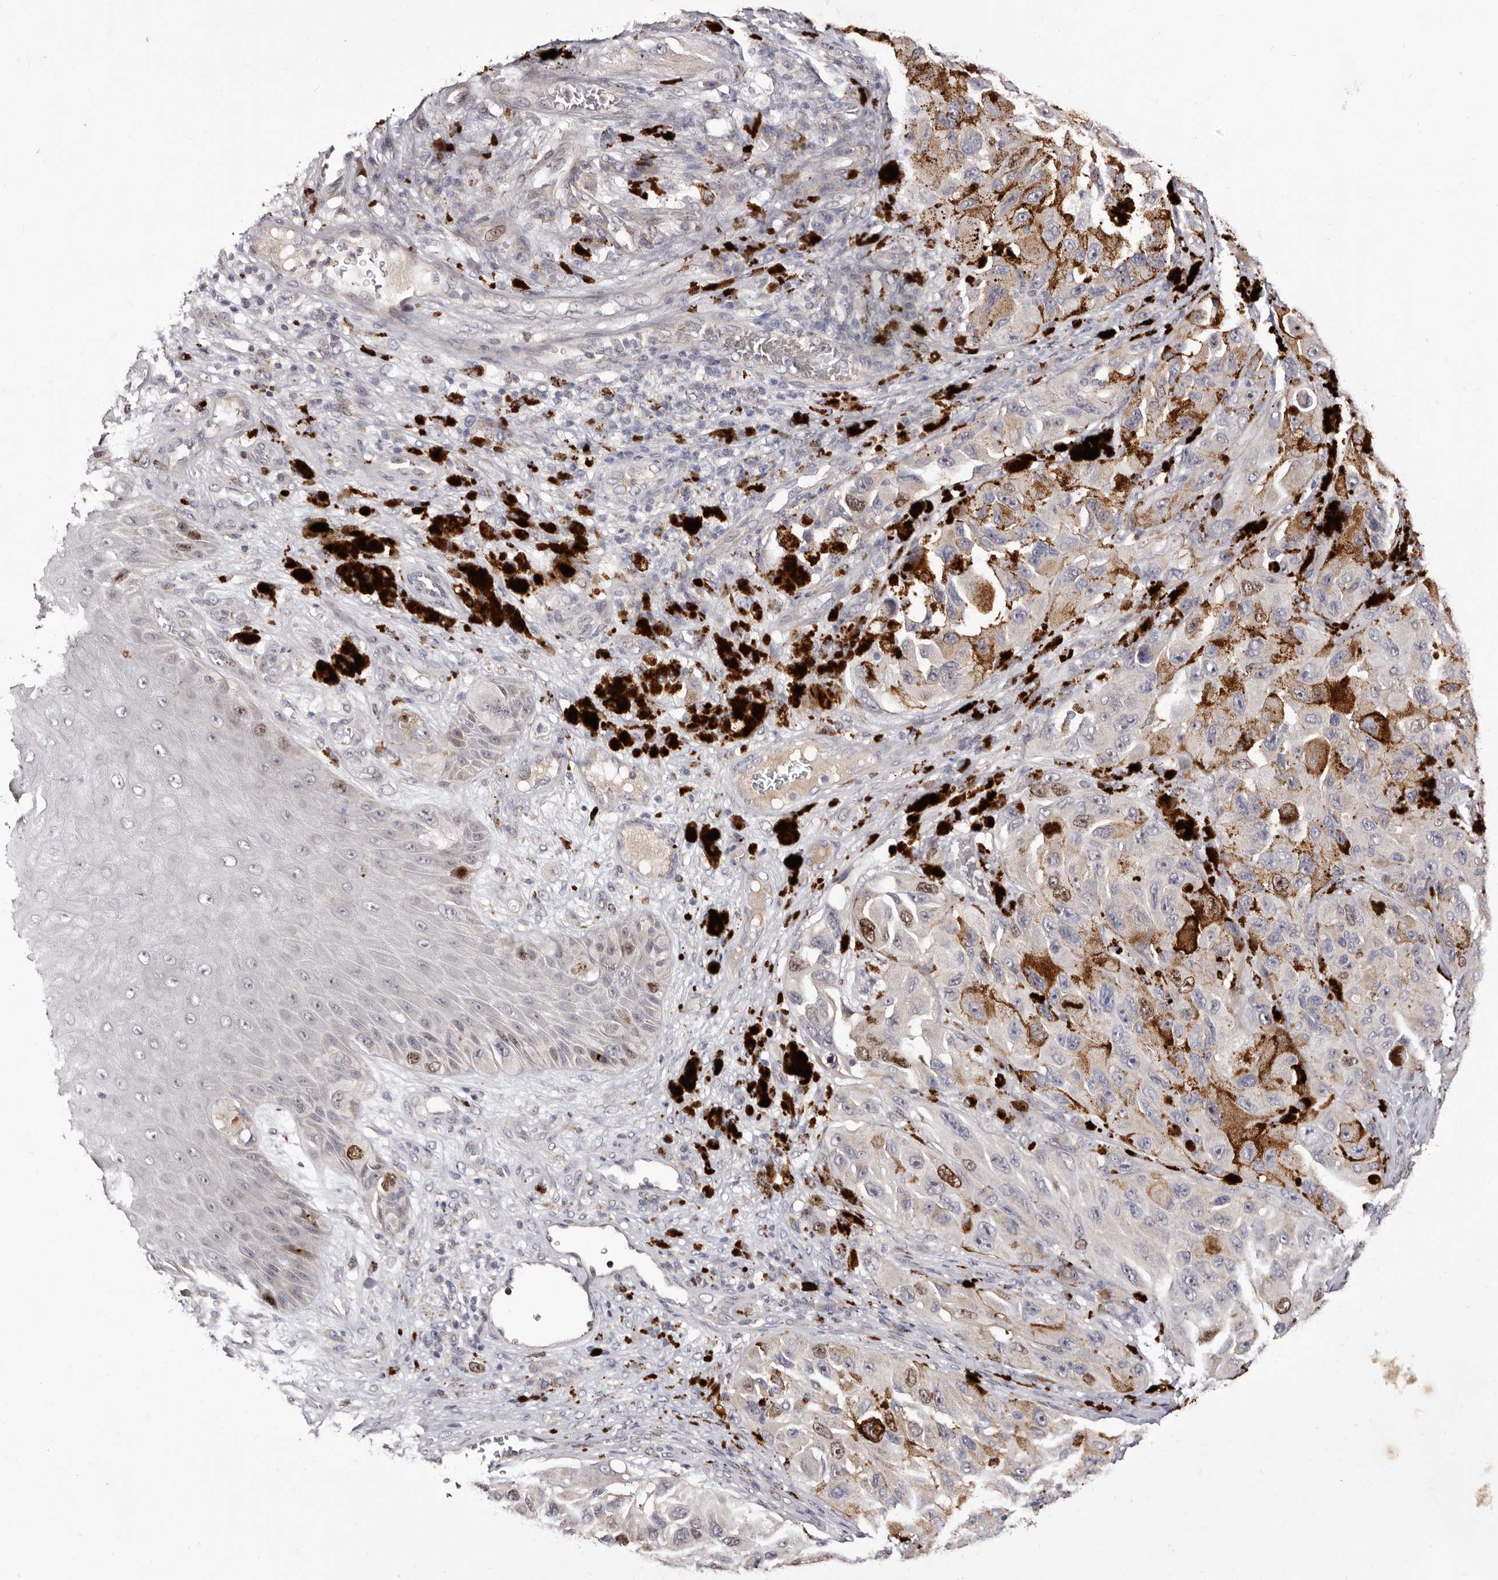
{"staining": {"intensity": "weak", "quantity": "<25%", "location": "nuclear"}, "tissue": "melanoma", "cell_type": "Tumor cells", "image_type": "cancer", "snomed": [{"axis": "morphology", "description": "Malignant melanoma, NOS"}, {"axis": "topography", "description": "Skin"}], "caption": "This is an immunohistochemistry histopathology image of malignant melanoma. There is no positivity in tumor cells.", "gene": "CDCA8", "patient": {"sex": "female", "age": 73}}